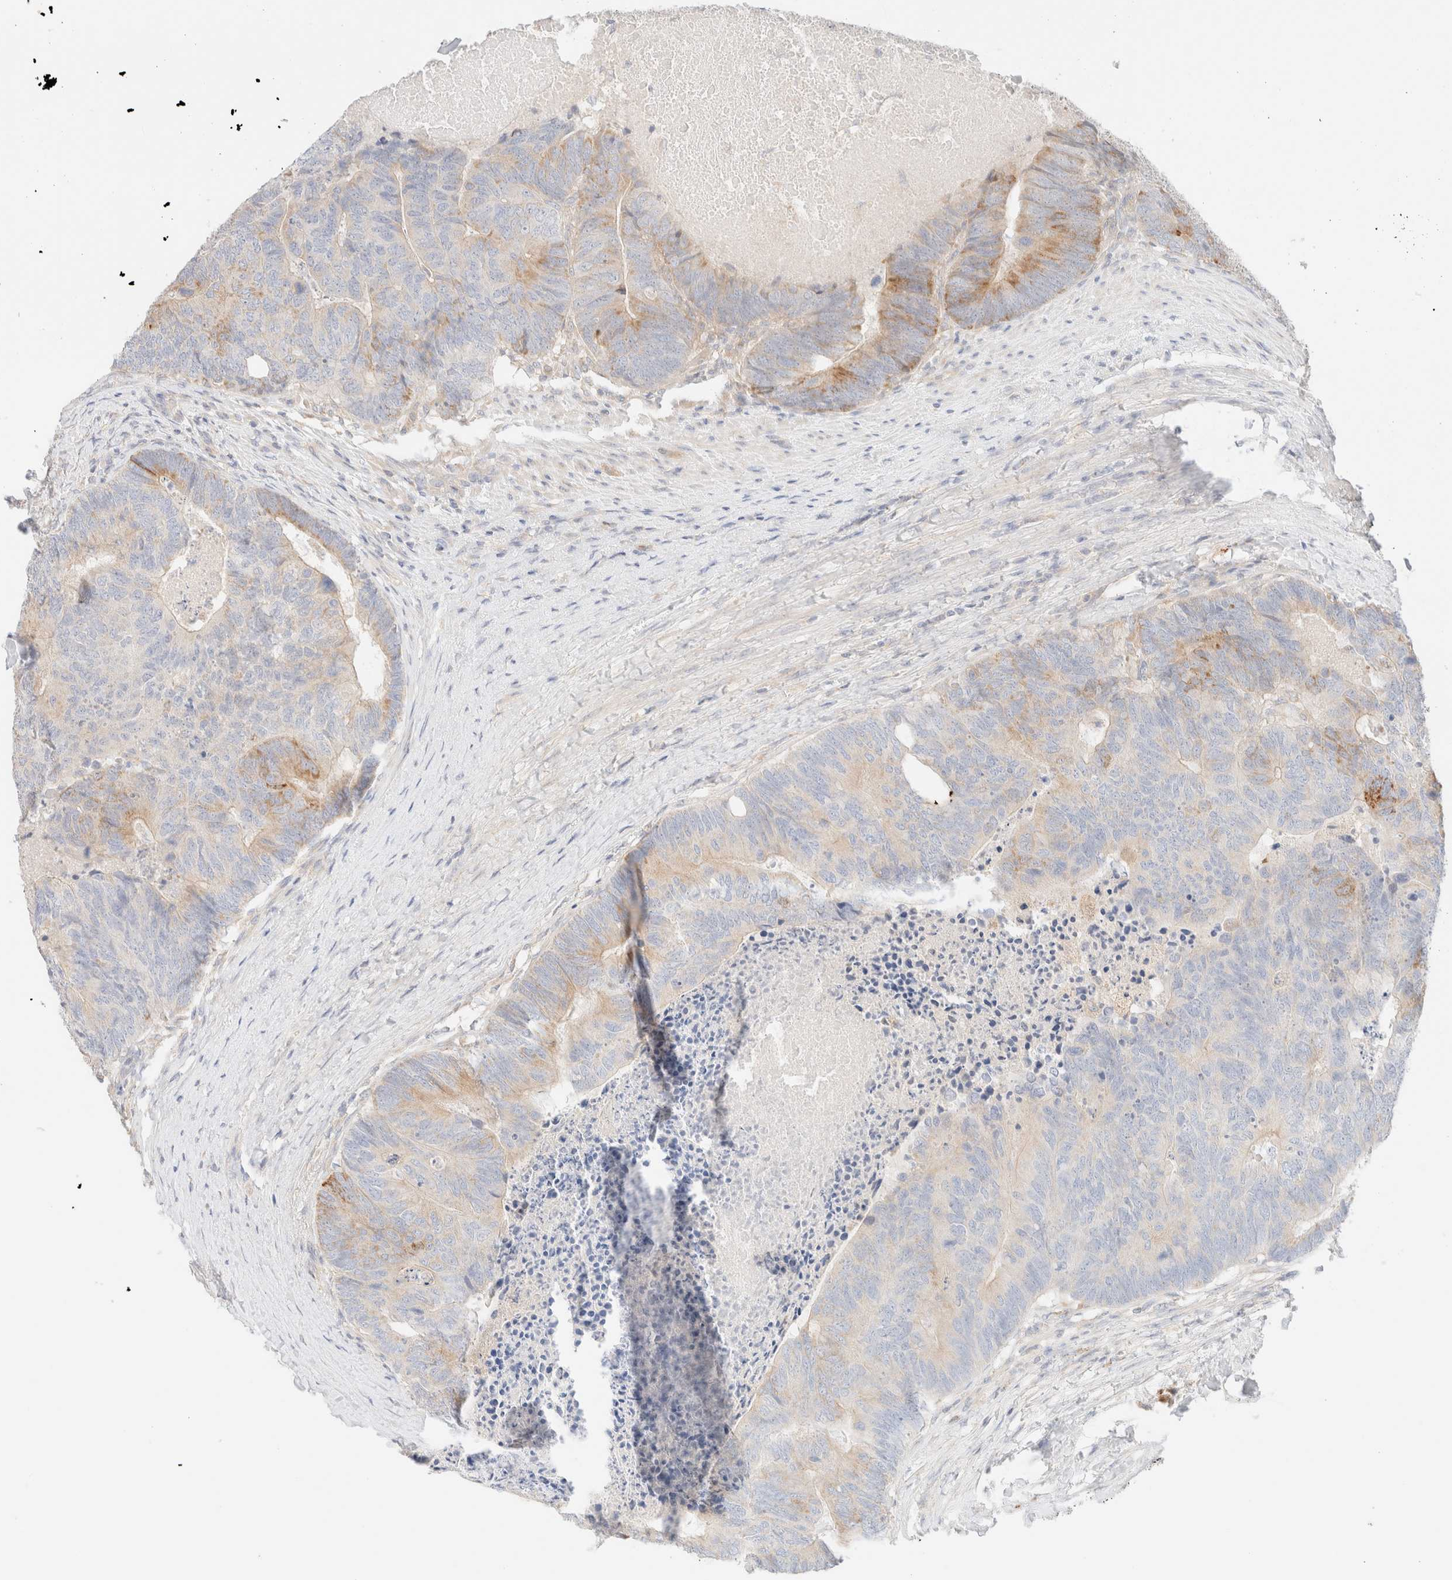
{"staining": {"intensity": "moderate", "quantity": "<25%", "location": "cytoplasmic/membranous"}, "tissue": "colorectal cancer", "cell_type": "Tumor cells", "image_type": "cancer", "snomed": [{"axis": "morphology", "description": "Adenocarcinoma, NOS"}, {"axis": "topography", "description": "Colon"}], "caption": "The micrograph demonstrates staining of colorectal adenocarcinoma, revealing moderate cytoplasmic/membranous protein expression (brown color) within tumor cells.", "gene": "SARM1", "patient": {"sex": "female", "age": 67}}